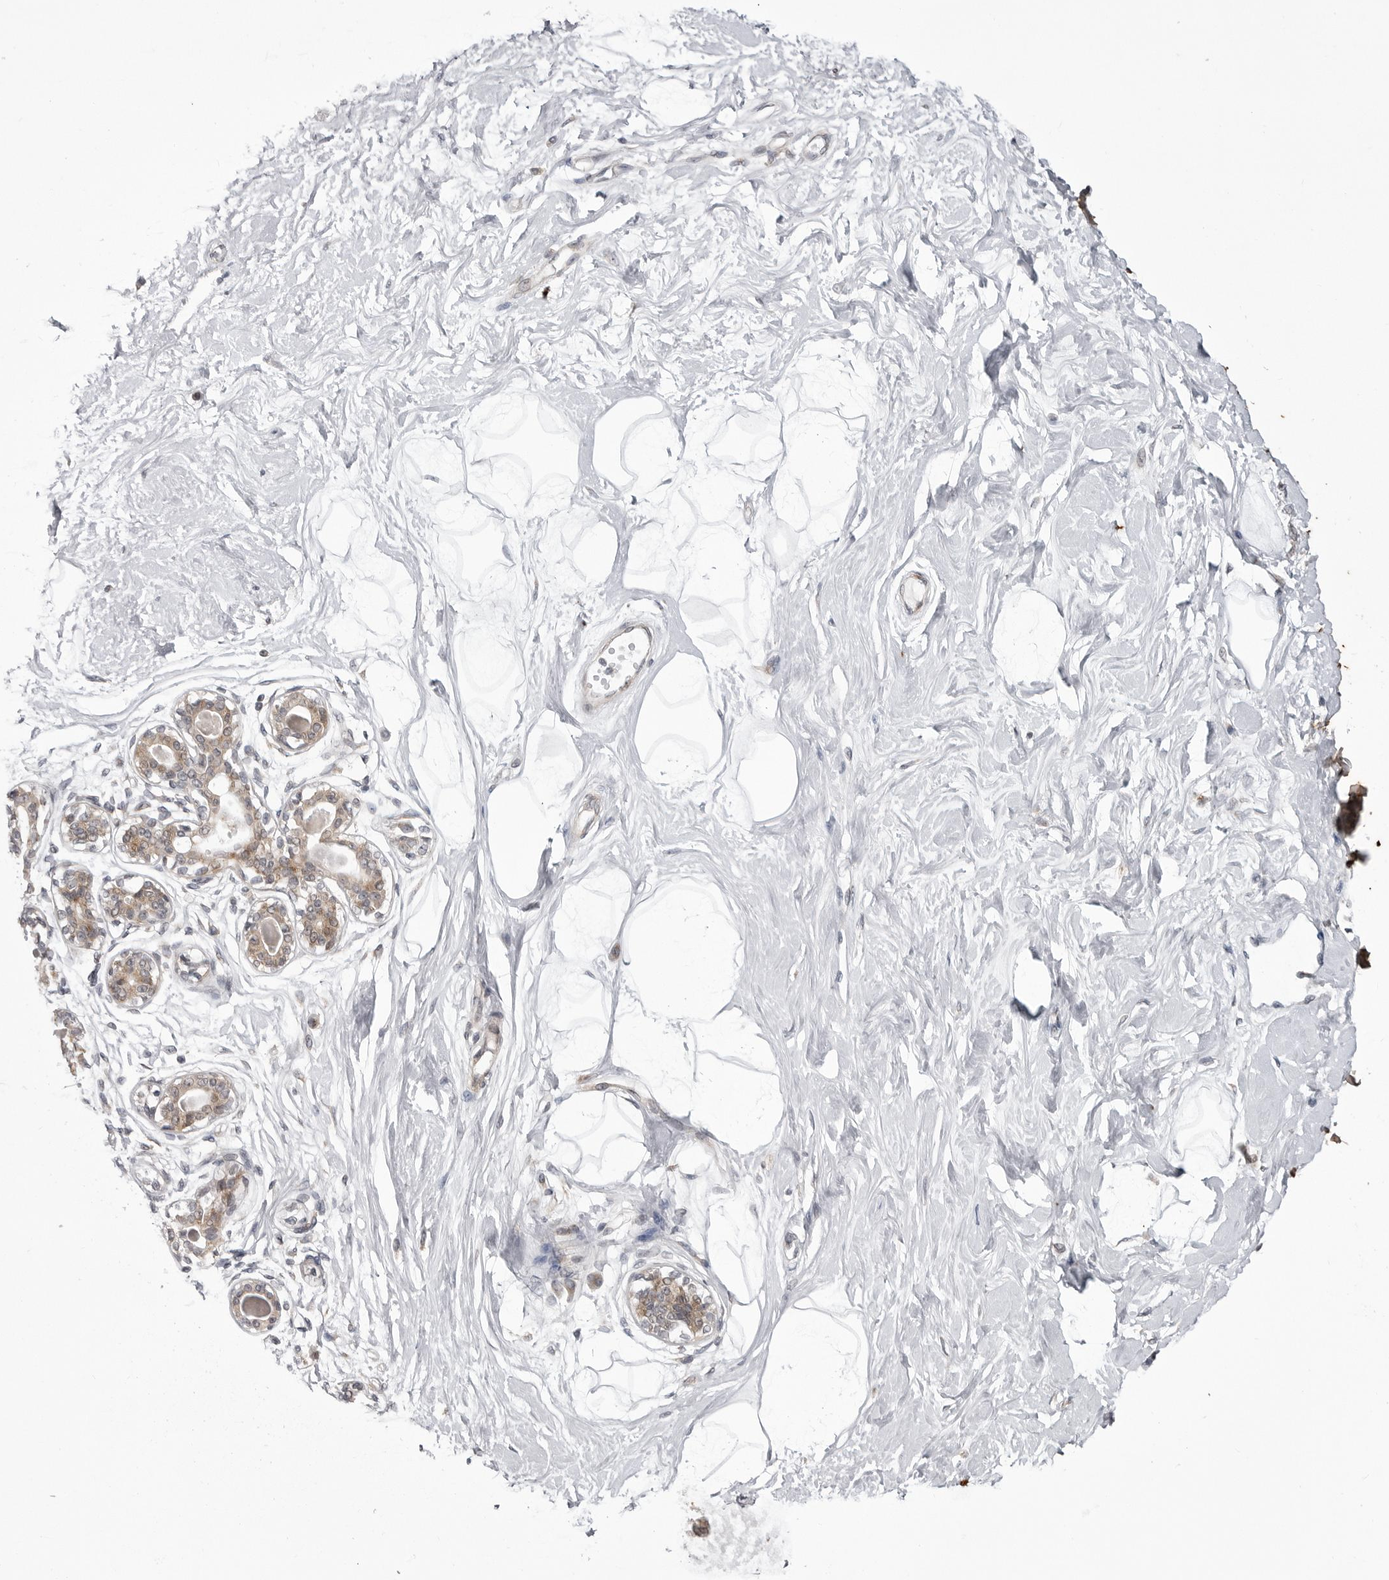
{"staining": {"intensity": "negative", "quantity": "none", "location": "none"}, "tissue": "breast", "cell_type": "Adipocytes", "image_type": "normal", "snomed": [{"axis": "morphology", "description": "Normal tissue, NOS"}, {"axis": "topography", "description": "Breast"}], "caption": "The micrograph displays no significant positivity in adipocytes of breast. (DAB (3,3'-diaminobenzidine) immunohistochemistry (IHC) visualized using brightfield microscopy, high magnification).", "gene": "CCDC18", "patient": {"sex": "female", "age": 45}}